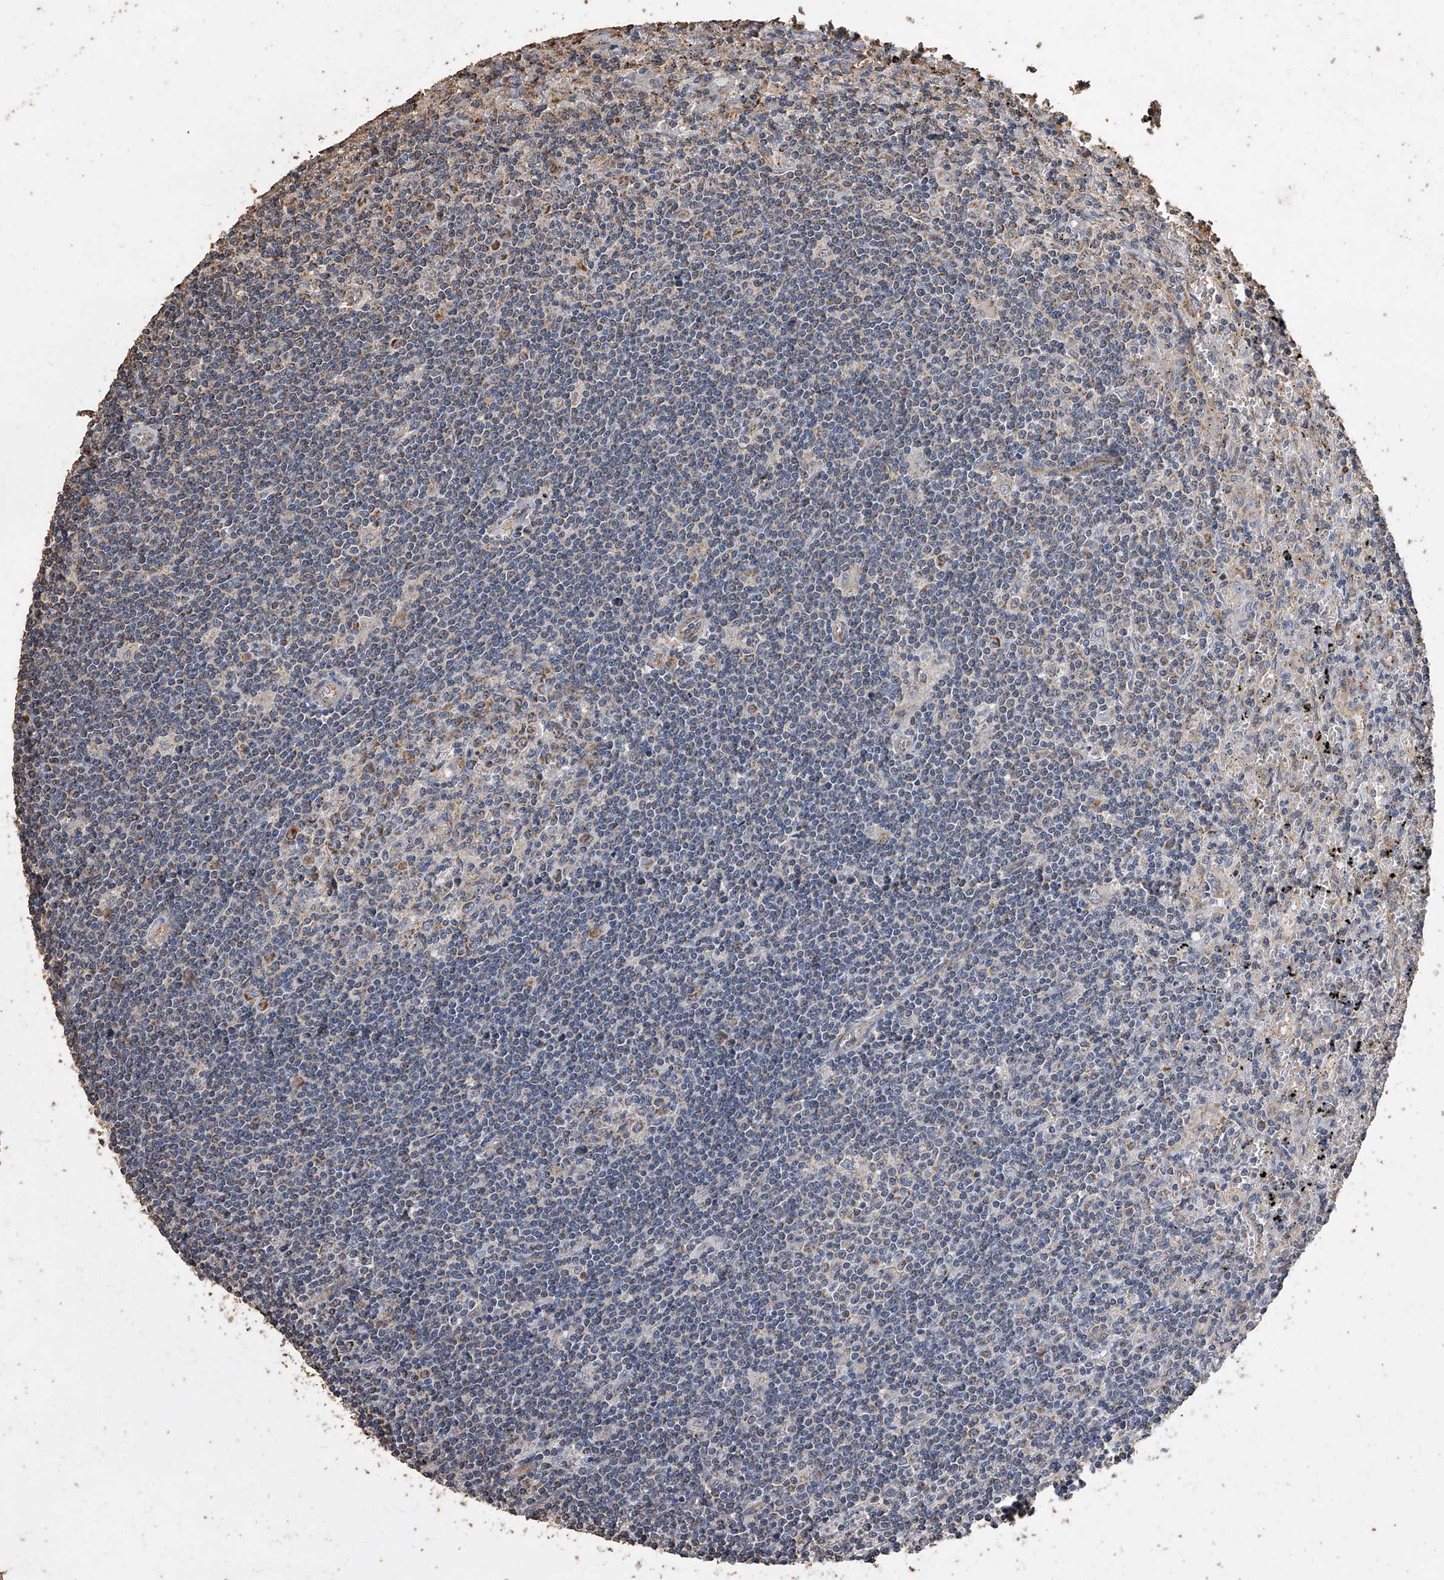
{"staining": {"intensity": "moderate", "quantity": "<25%", "location": "cytoplasmic/membranous"}, "tissue": "lymphoma", "cell_type": "Tumor cells", "image_type": "cancer", "snomed": [{"axis": "morphology", "description": "Malignant lymphoma, non-Hodgkin's type, Low grade"}, {"axis": "topography", "description": "Spleen"}], "caption": "Lymphoma stained with DAB (3,3'-diaminobenzidine) immunohistochemistry demonstrates low levels of moderate cytoplasmic/membranous staining in about <25% of tumor cells. The protein of interest is shown in brown color, while the nuclei are stained blue.", "gene": "MRPL28", "patient": {"sex": "male", "age": 76}}